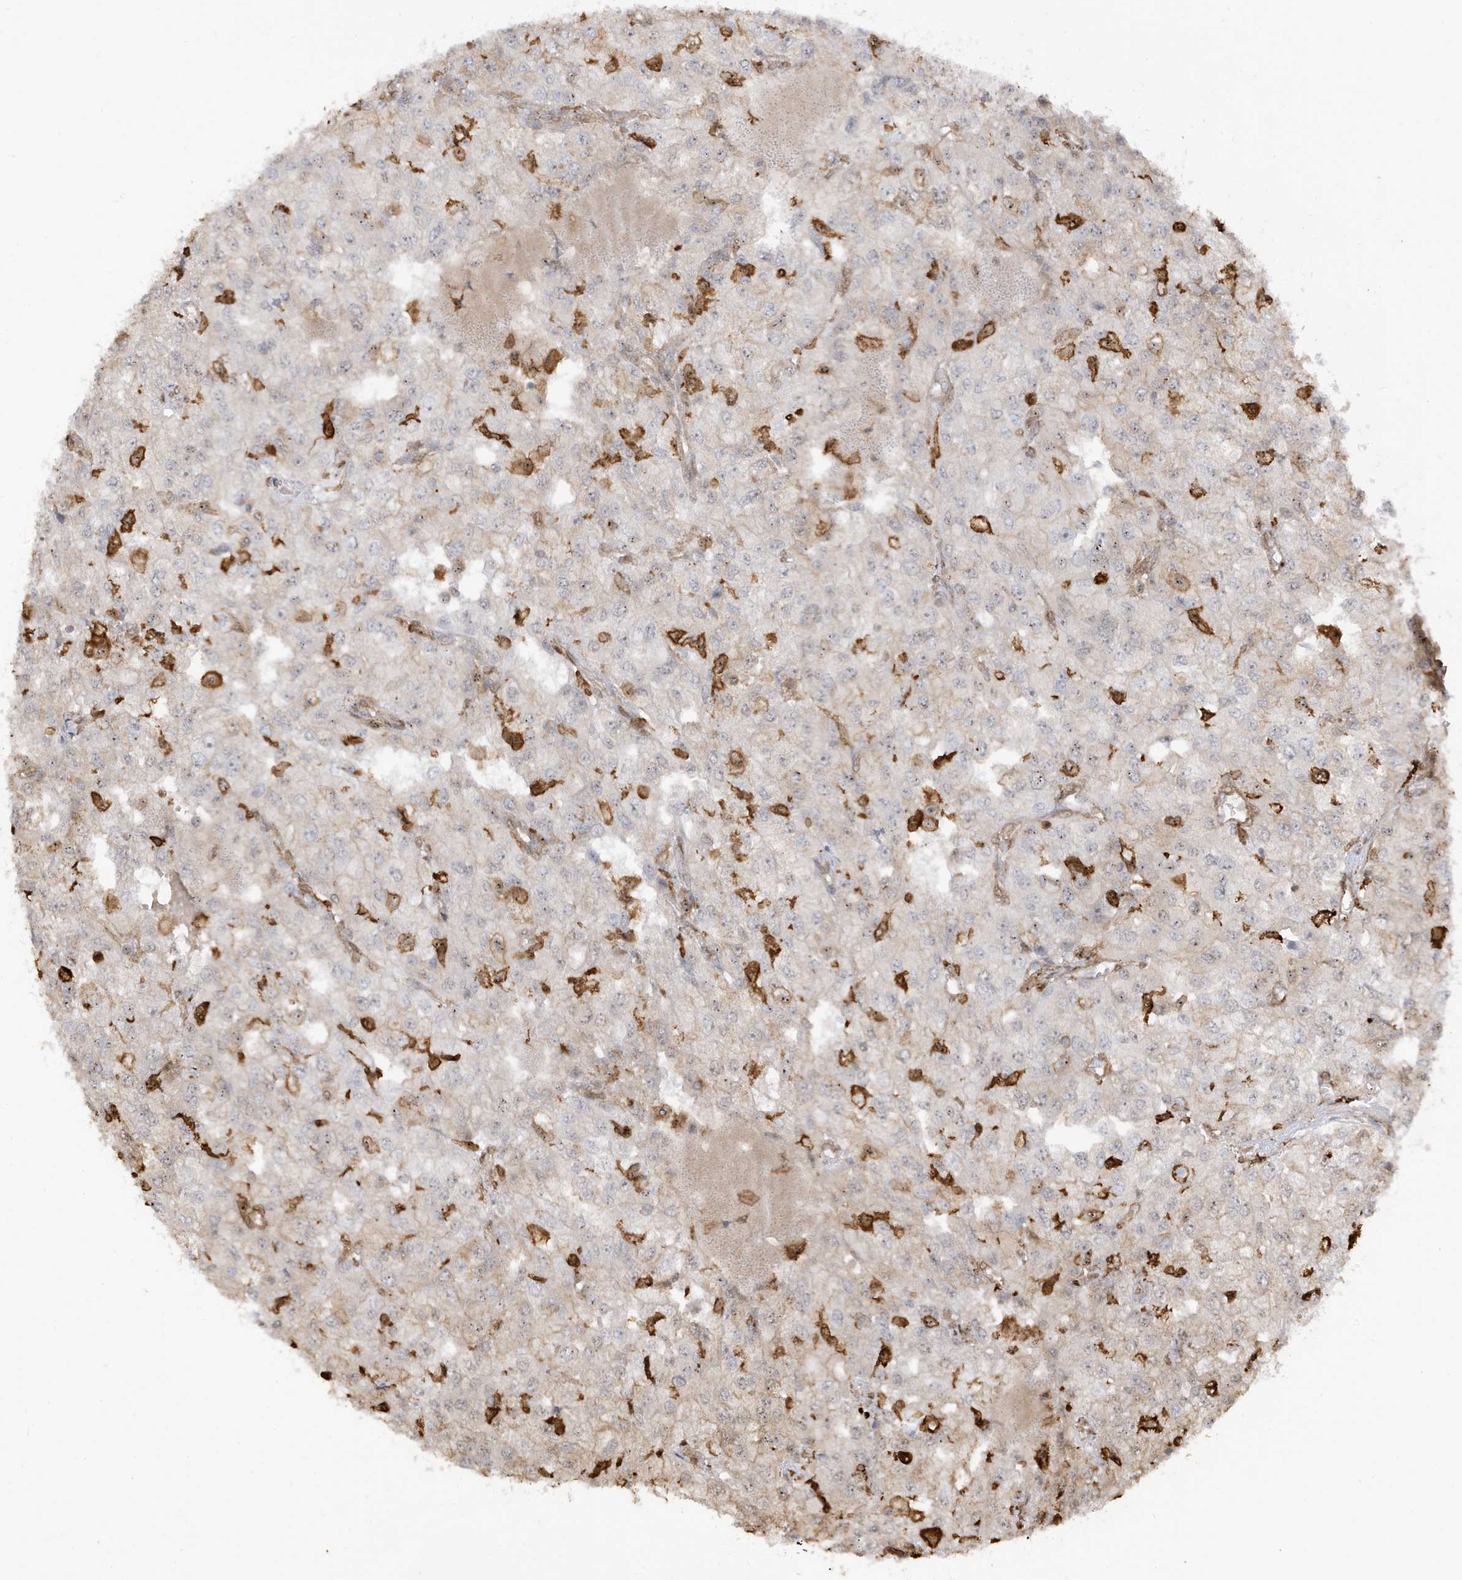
{"staining": {"intensity": "negative", "quantity": "none", "location": "none"}, "tissue": "renal cancer", "cell_type": "Tumor cells", "image_type": "cancer", "snomed": [{"axis": "morphology", "description": "Adenocarcinoma, NOS"}, {"axis": "topography", "description": "Kidney"}], "caption": "Renal adenocarcinoma stained for a protein using IHC demonstrates no expression tumor cells.", "gene": "PHACTR2", "patient": {"sex": "female", "age": 54}}